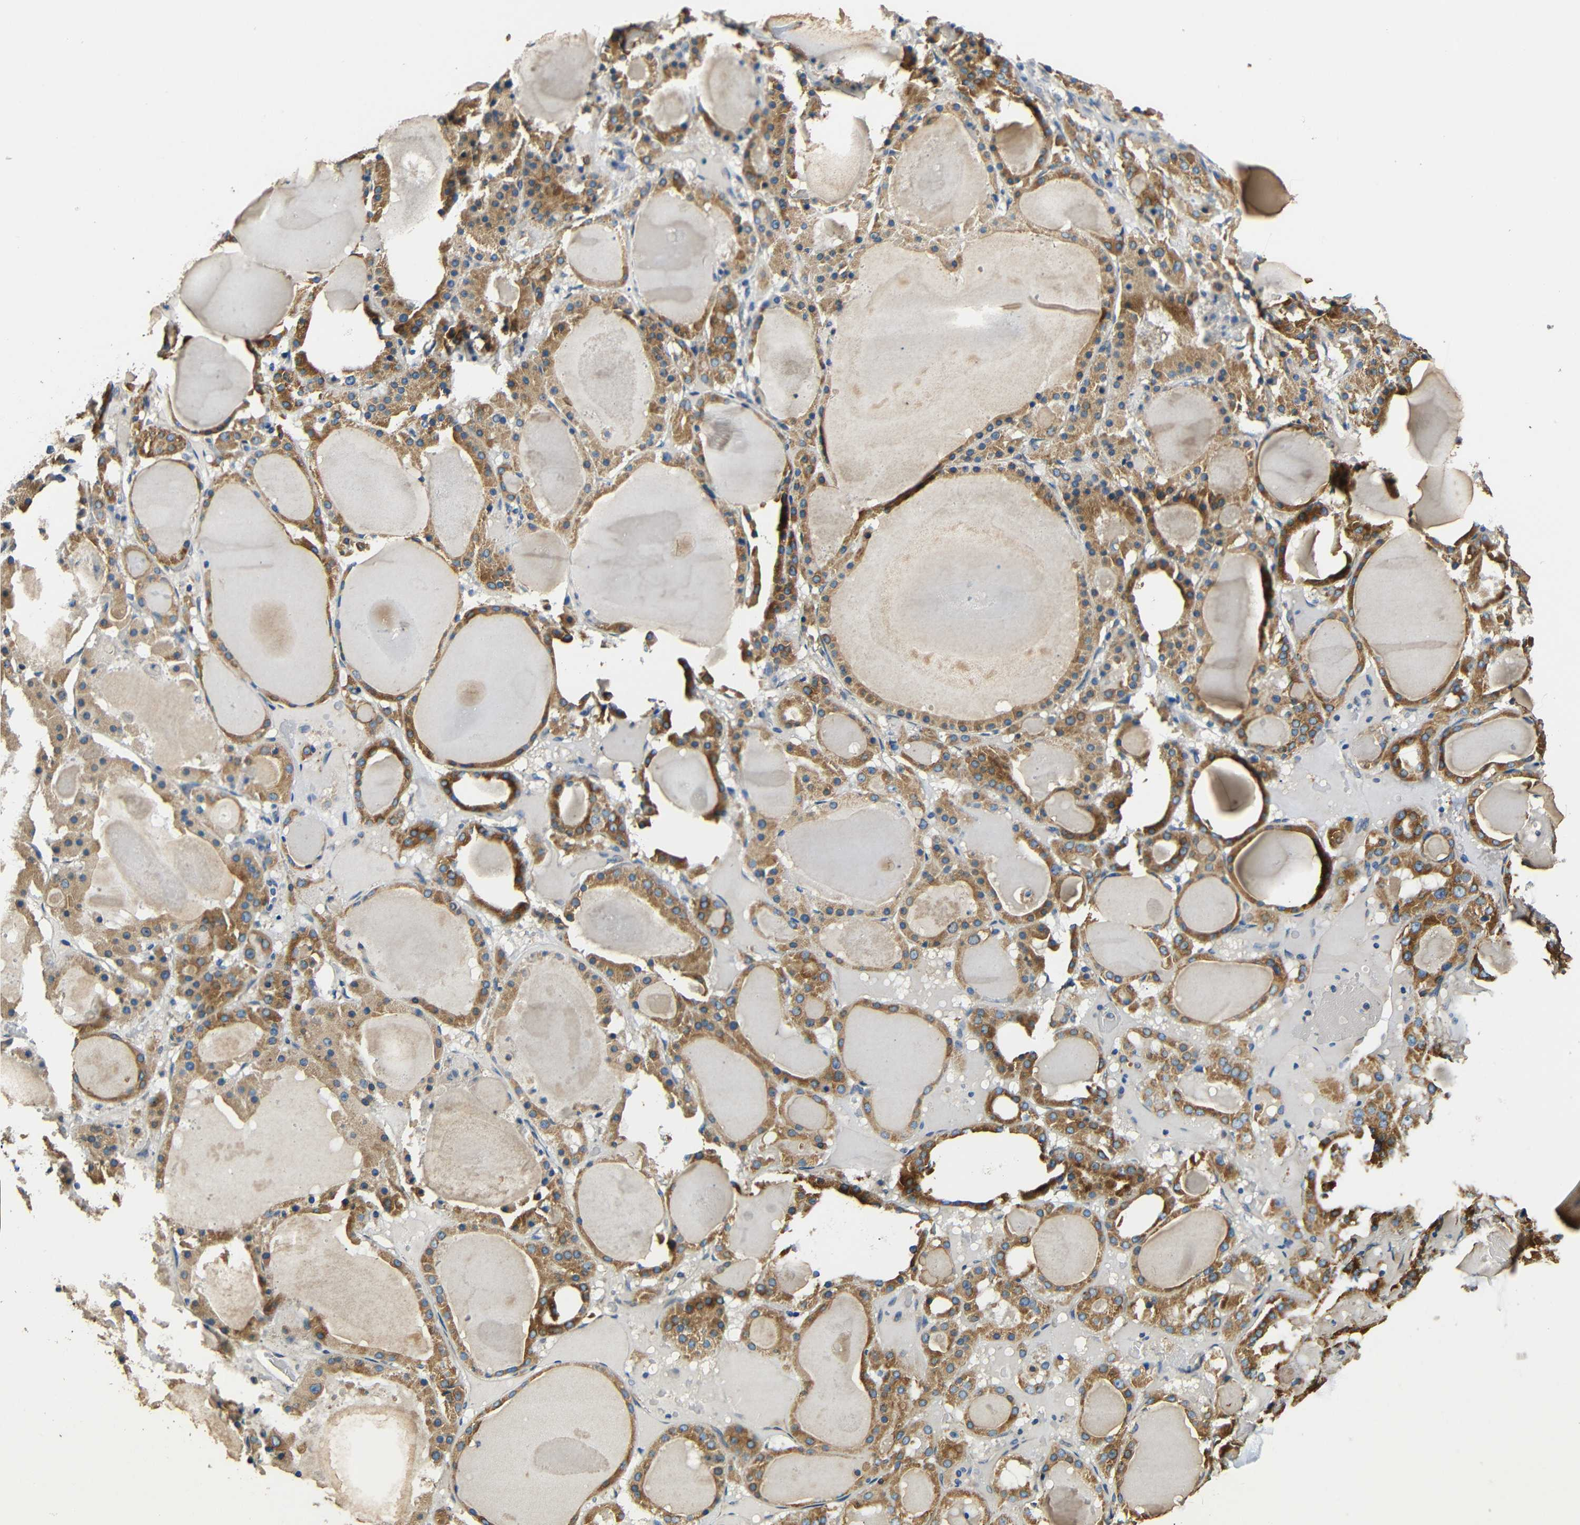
{"staining": {"intensity": "strong", "quantity": ">75%", "location": "cytoplasmic/membranous"}, "tissue": "thyroid gland", "cell_type": "Glandular cells", "image_type": "normal", "snomed": [{"axis": "morphology", "description": "Normal tissue, NOS"}, {"axis": "morphology", "description": "Carcinoma, NOS"}, {"axis": "topography", "description": "Thyroid gland"}], "caption": "Thyroid gland stained with DAB immunohistochemistry (IHC) exhibits high levels of strong cytoplasmic/membranous staining in approximately >75% of glandular cells.", "gene": "VAPB", "patient": {"sex": "female", "age": 86}}